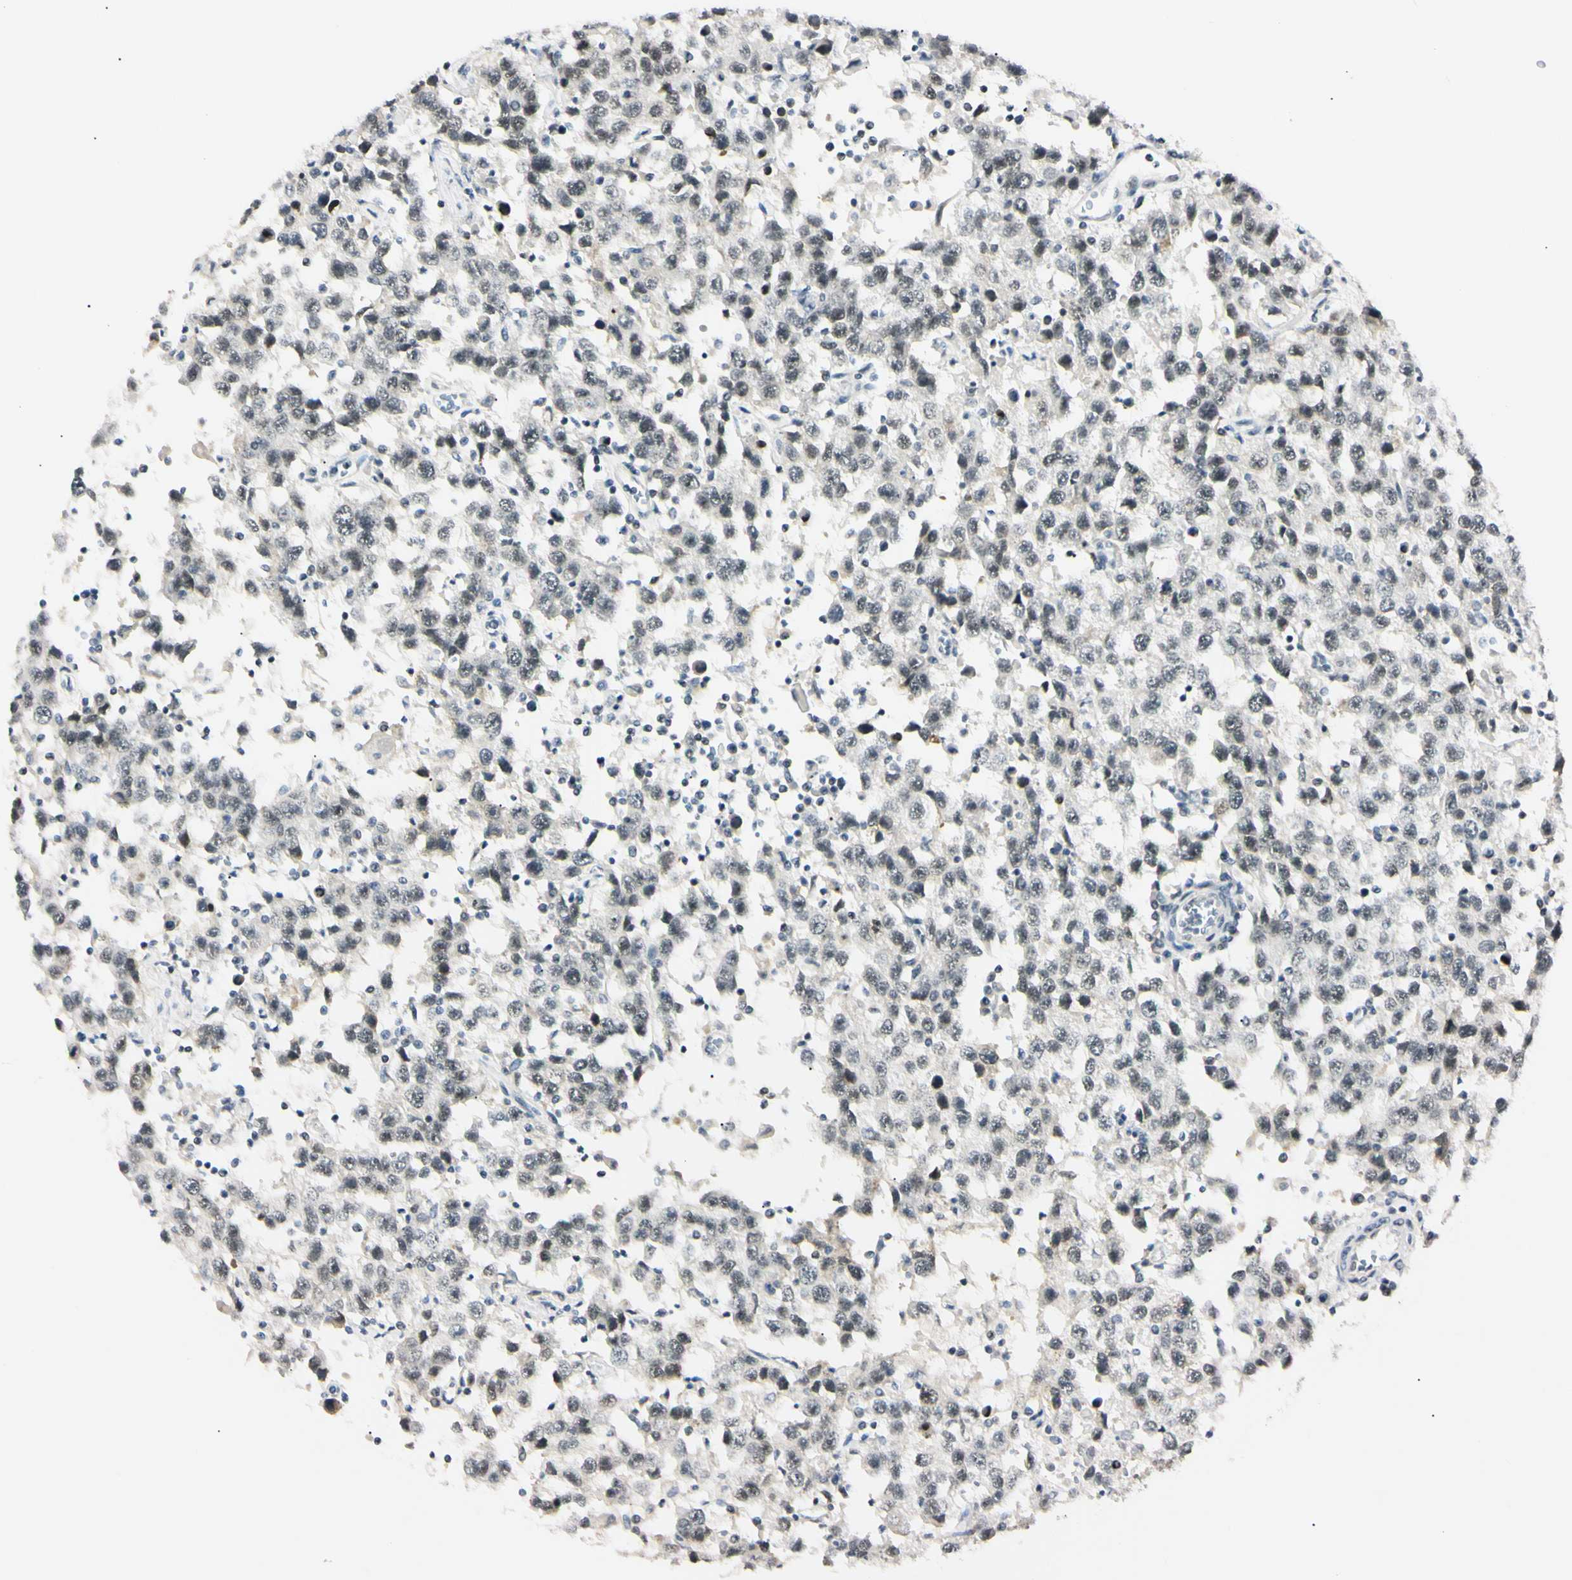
{"staining": {"intensity": "negative", "quantity": "none", "location": "none"}, "tissue": "testis cancer", "cell_type": "Tumor cells", "image_type": "cancer", "snomed": [{"axis": "morphology", "description": "Seminoma, NOS"}, {"axis": "topography", "description": "Testis"}], "caption": "This image is of seminoma (testis) stained with IHC to label a protein in brown with the nuclei are counter-stained blue. There is no staining in tumor cells.", "gene": "ZNF134", "patient": {"sex": "male", "age": 41}}